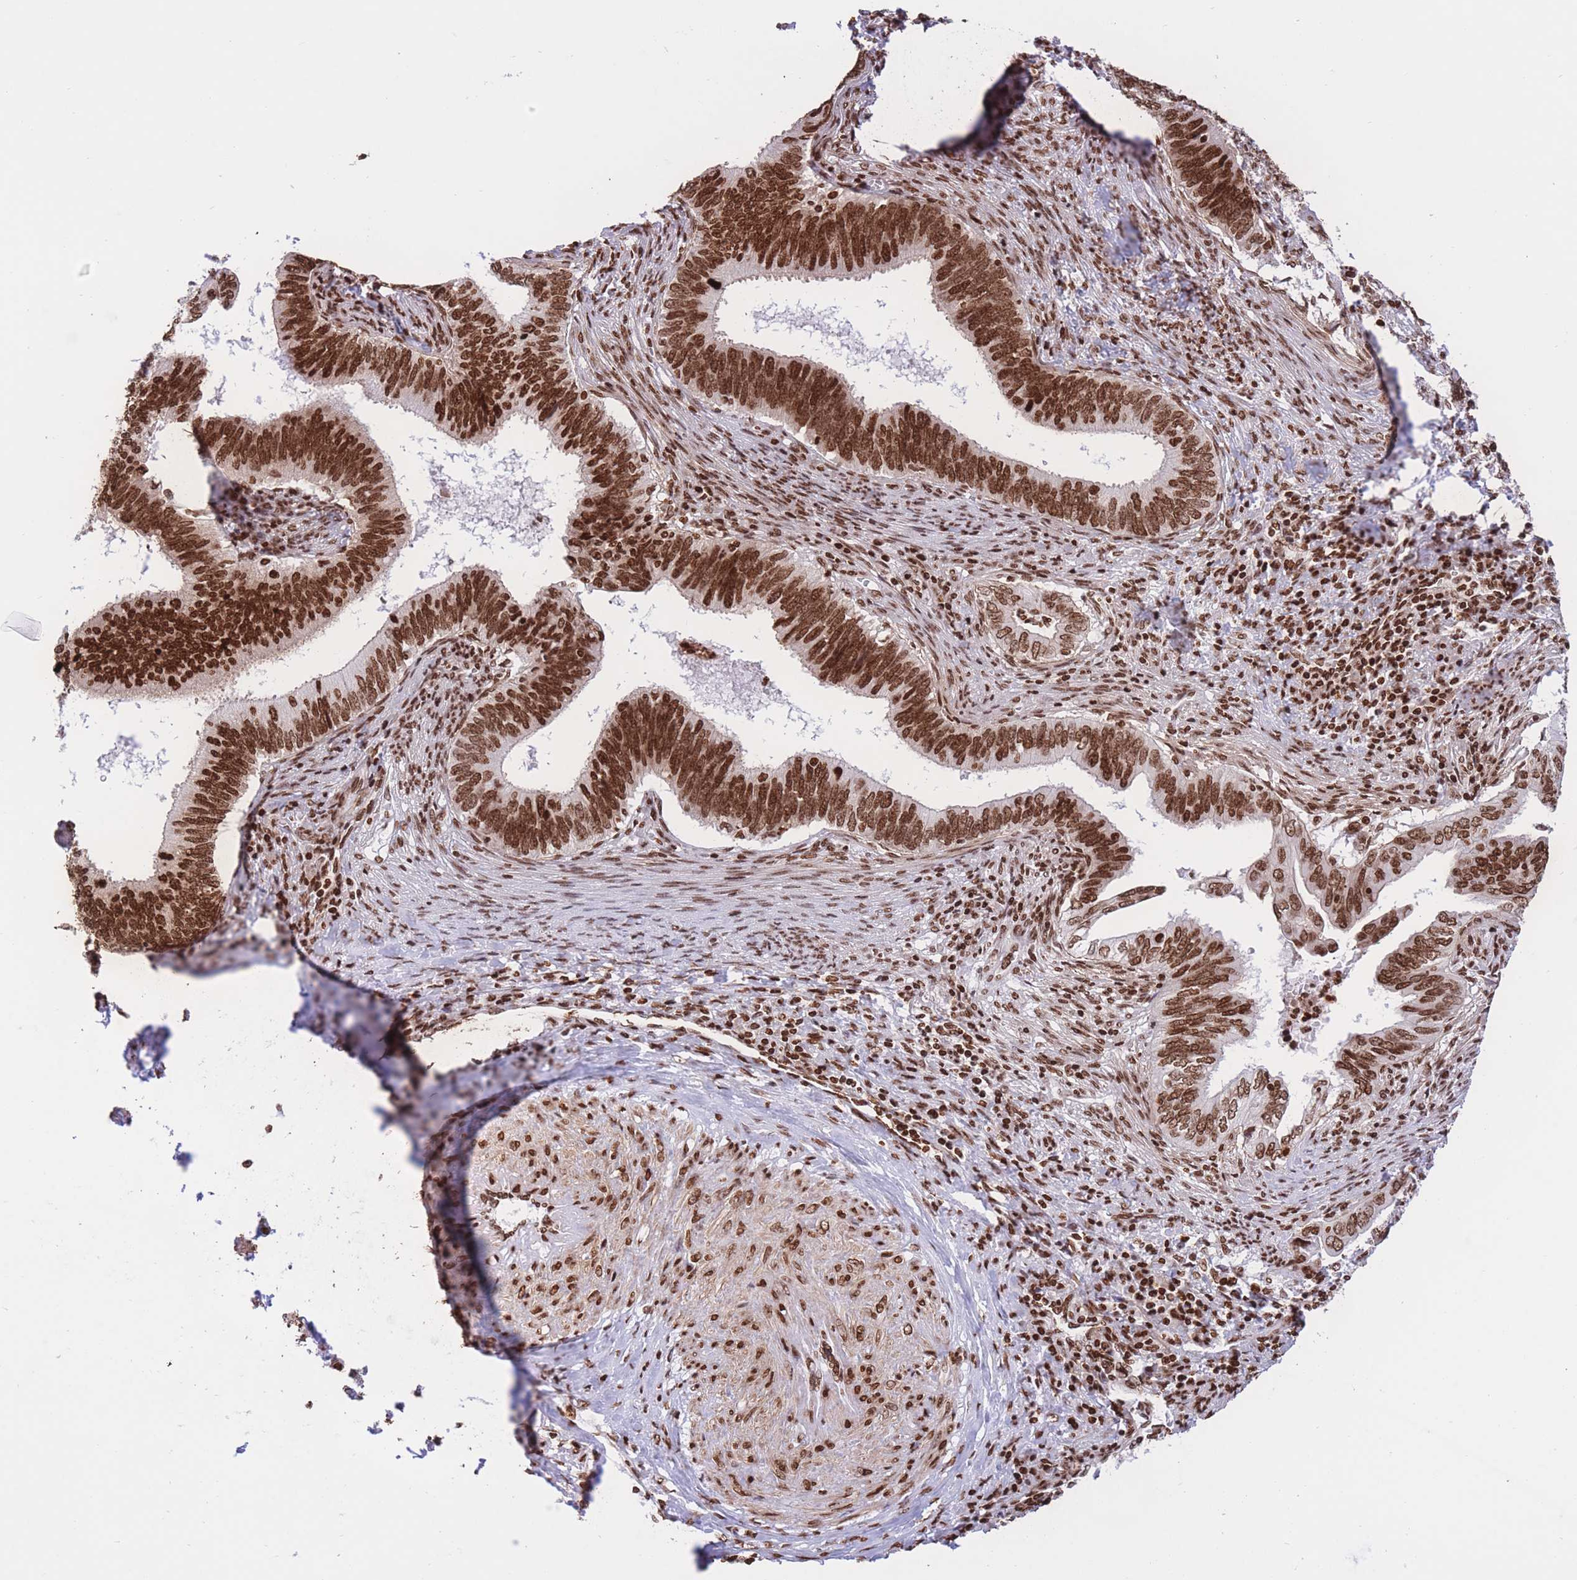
{"staining": {"intensity": "strong", "quantity": ">75%", "location": "nuclear"}, "tissue": "cervical cancer", "cell_type": "Tumor cells", "image_type": "cancer", "snomed": [{"axis": "morphology", "description": "Adenocarcinoma, NOS"}, {"axis": "topography", "description": "Cervix"}], "caption": "Strong nuclear expression is identified in approximately >75% of tumor cells in cervical cancer. (brown staining indicates protein expression, while blue staining denotes nuclei).", "gene": "H2BC11", "patient": {"sex": "female", "age": 42}}